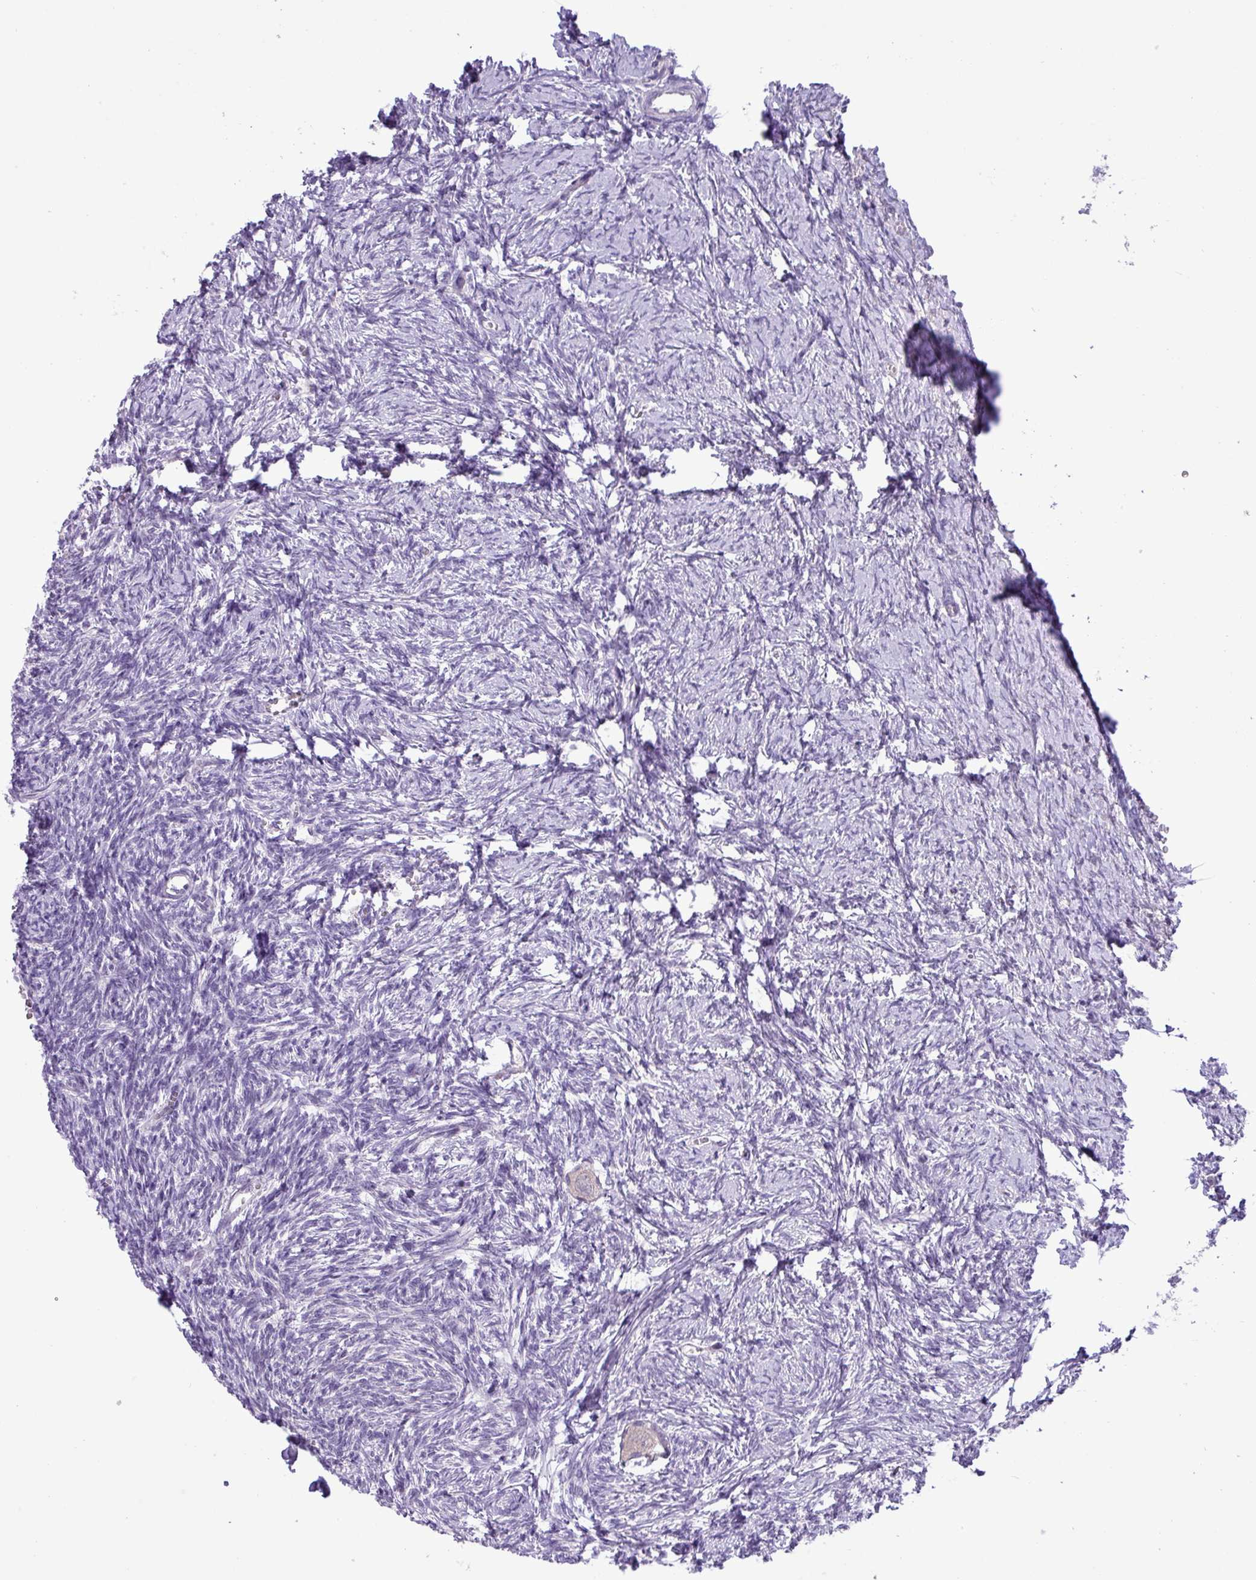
{"staining": {"intensity": "negative", "quantity": "none", "location": "none"}, "tissue": "ovary", "cell_type": "Follicle cells", "image_type": "normal", "snomed": [{"axis": "morphology", "description": "Normal tissue, NOS"}, {"axis": "topography", "description": "Ovary"}], "caption": "High magnification brightfield microscopy of benign ovary stained with DAB (brown) and counterstained with hematoxylin (blue): follicle cells show no significant expression. (DAB IHC visualized using brightfield microscopy, high magnification).", "gene": "RIPPLY1", "patient": {"sex": "female", "age": 39}}